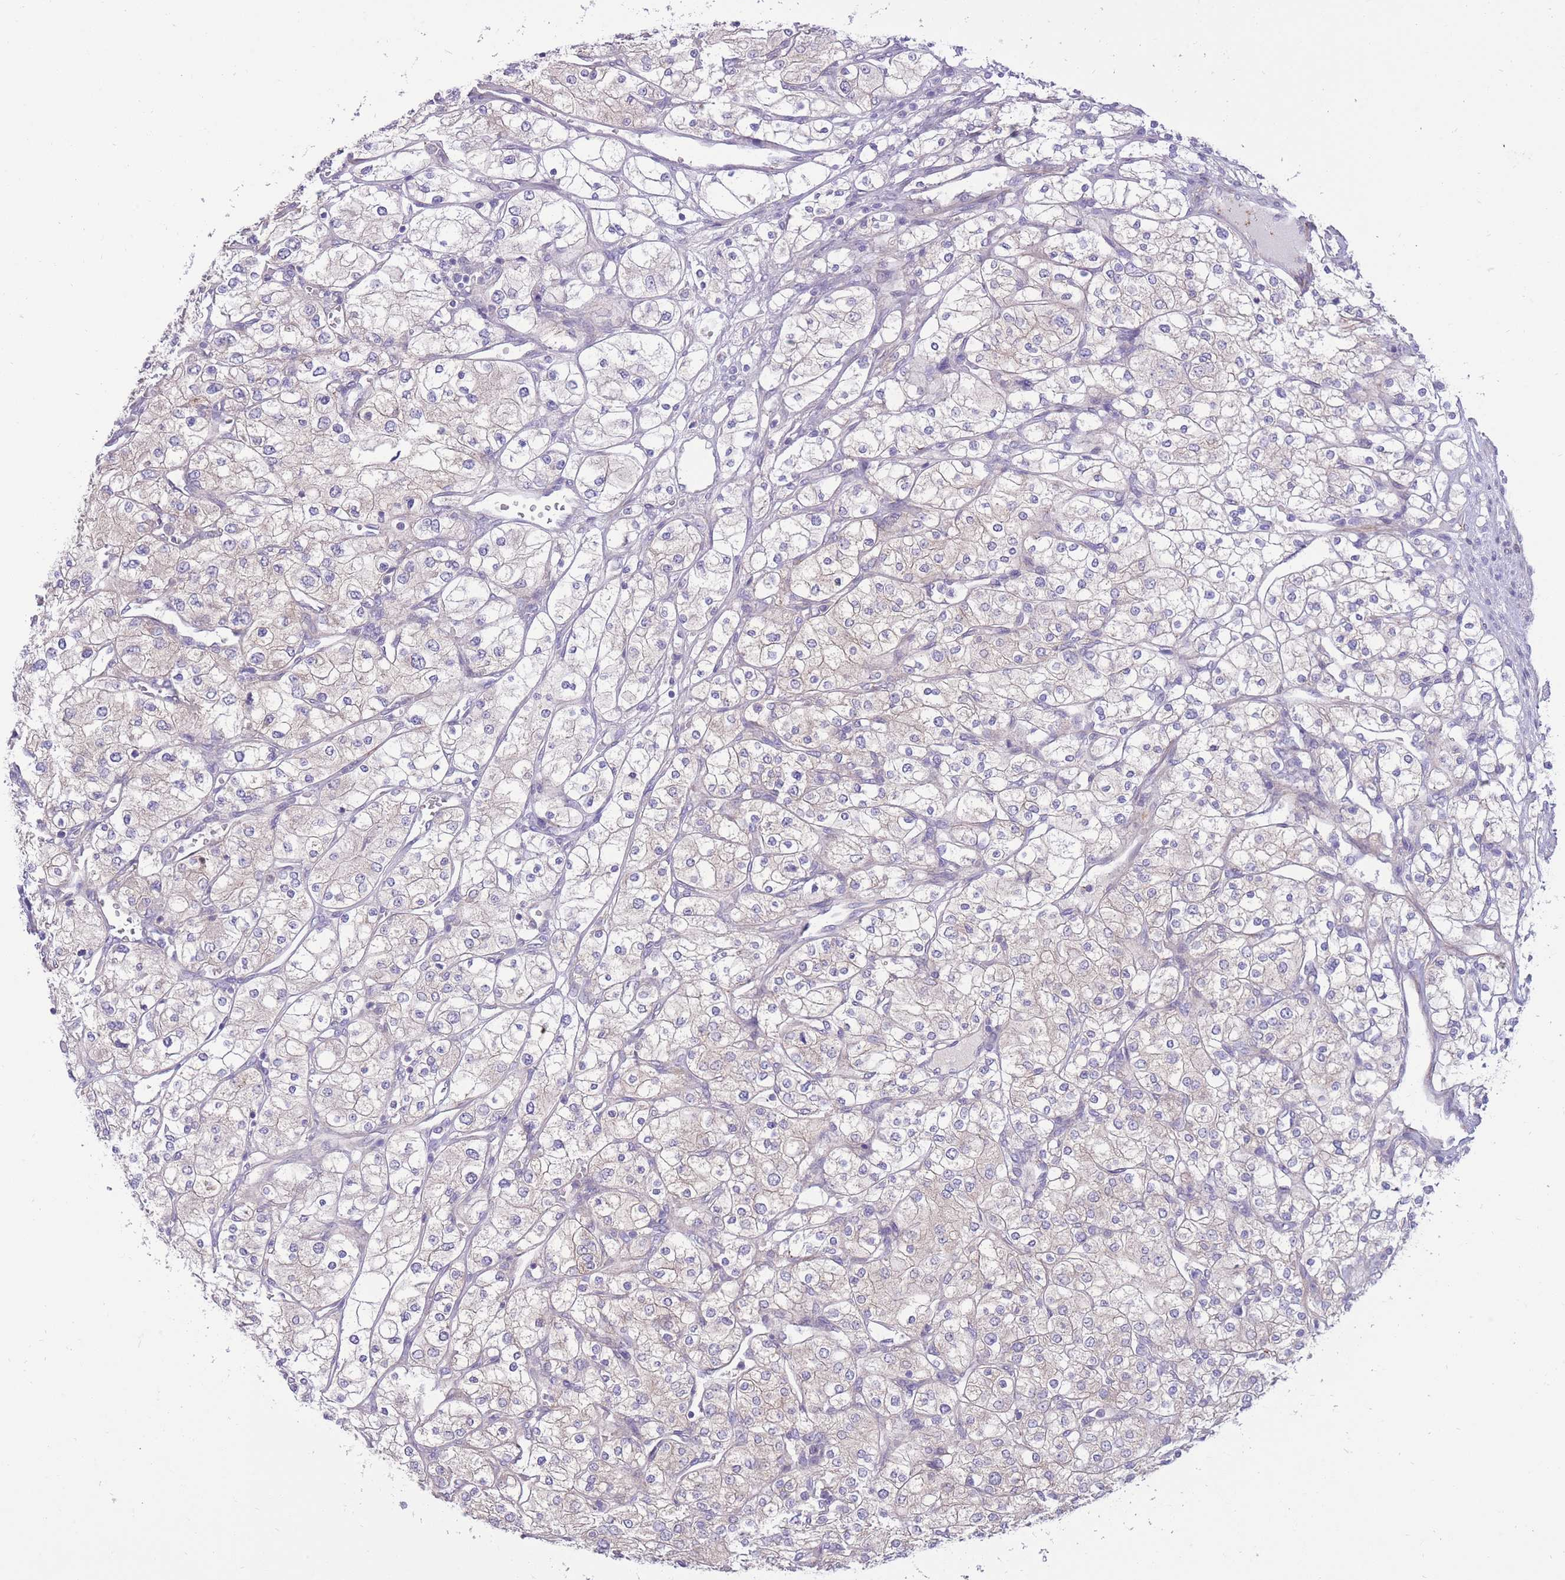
{"staining": {"intensity": "negative", "quantity": "none", "location": "none"}, "tissue": "renal cancer", "cell_type": "Tumor cells", "image_type": "cancer", "snomed": [{"axis": "morphology", "description": "Adenocarcinoma, NOS"}, {"axis": "topography", "description": "Kidney"}], "caption": "This histopathology image is of adenocarcinoma (renal) stained with immunohistochemistry (IHC) to label a protein in brown with the nuclei are counter-stained blue. There is no positivity in tumor cells. (DAB (3,3'-diaminobenzidine) IHC with hematoxylin counter stain).", "gene": "RGS11", "patient": {"sex": "male", "age": 80}}